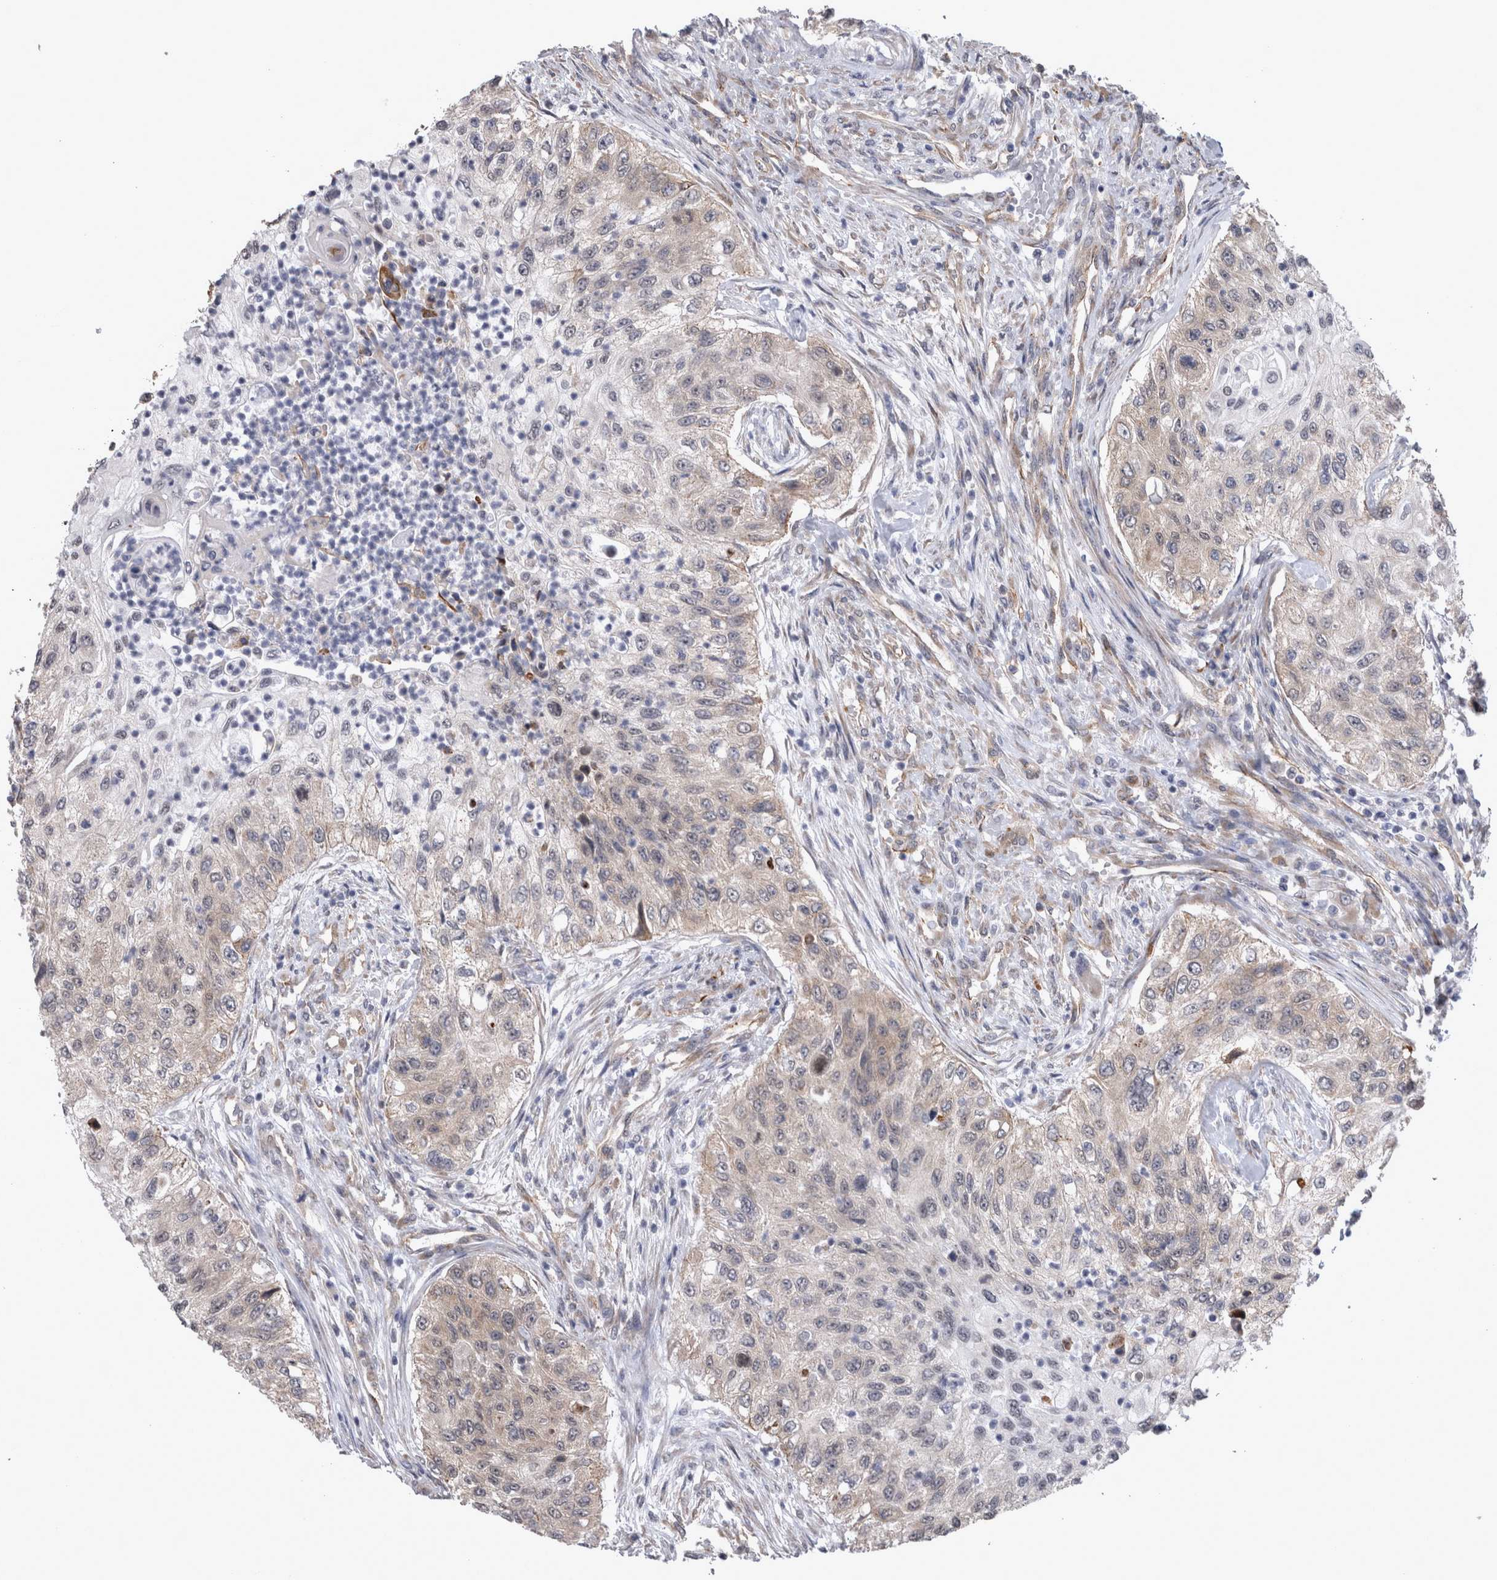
{"staining": {"intensity": "negative", "quantity": "none", "location": "none"}, "tissue": "urothelial cancer", "cell_type": "Tumor cells", "image_type": "cancer", "snomed": [{"axis": "morphology", "description": "Urothelial carcinoma, High grade"}, {"axis": "topography", "description": "Urinary bladder"}], "caption": "IHC photomicrograph of neoplastic tissue: human high-grade urothelial carcinoma stained with DAB (3,3'-diaminobenzidine) exhibits no significant protein positivity in tumor cells.", "gene": "DDX6", "patient": {"sex": "female", "age": 60}}